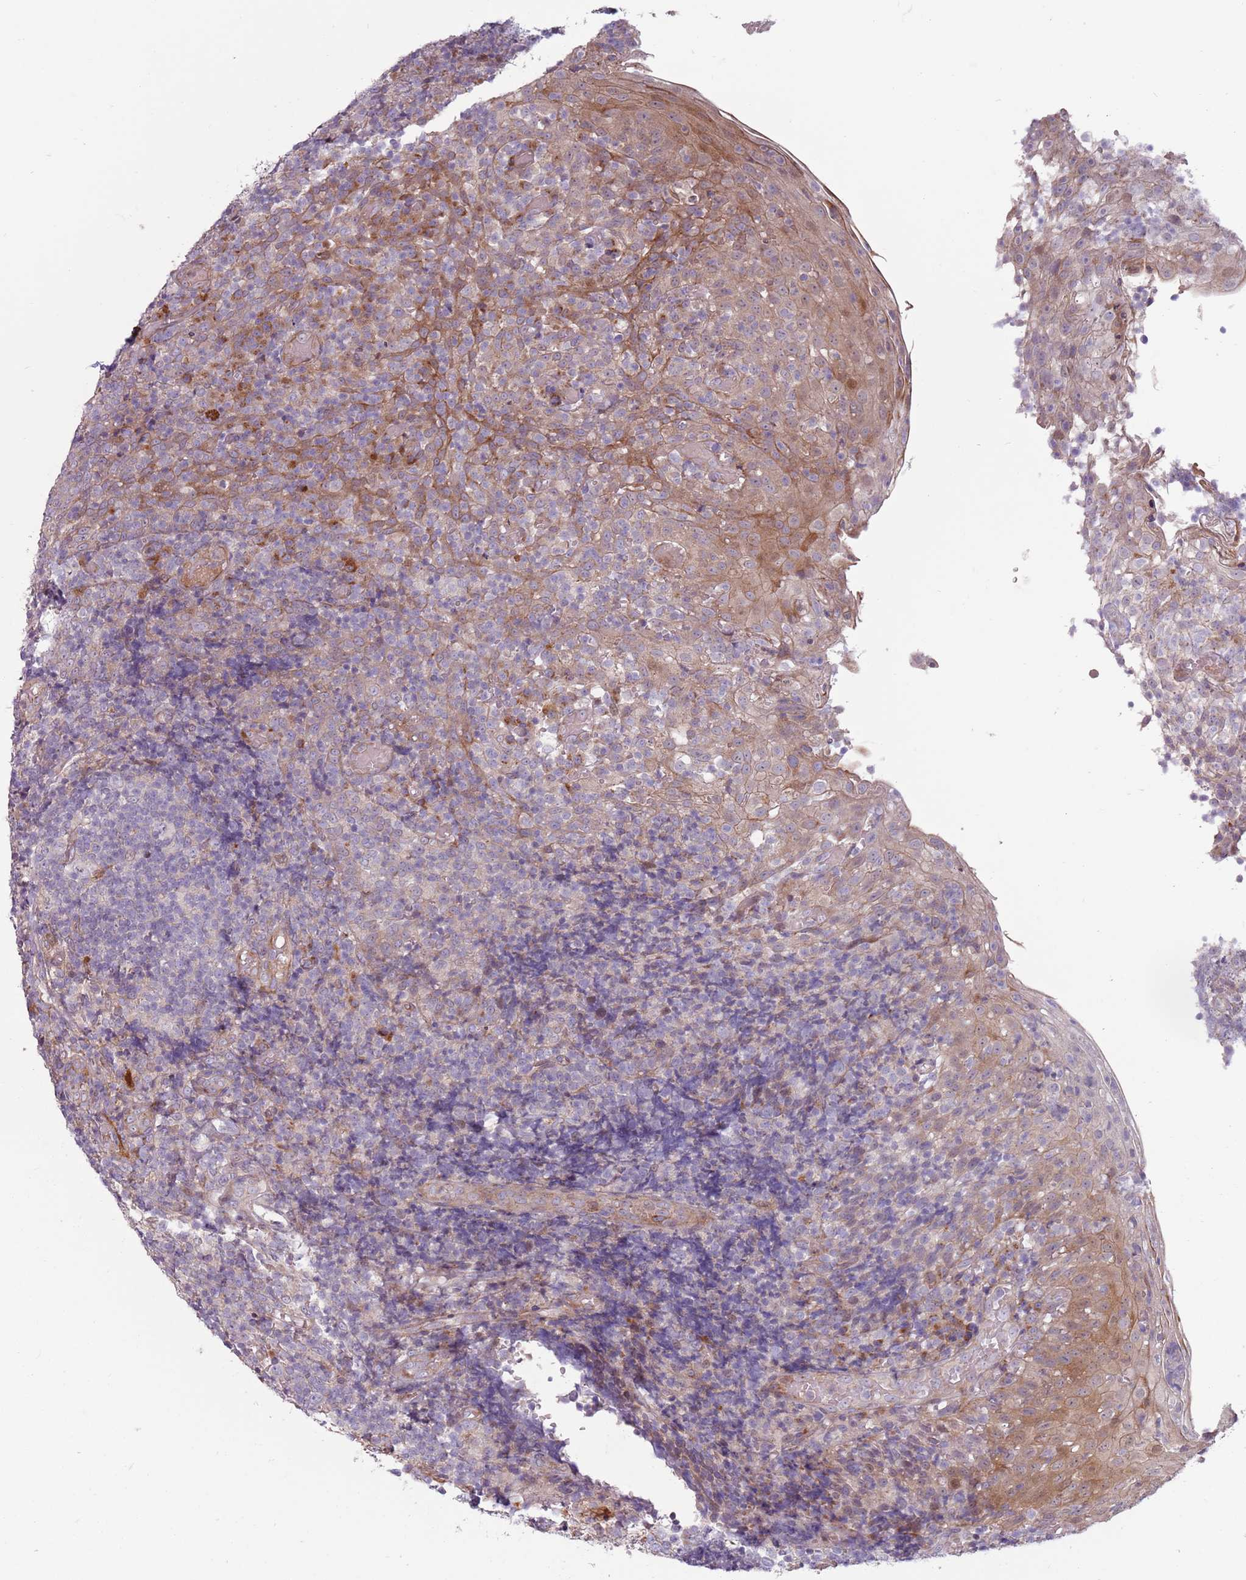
{"staining": {"intensity": "weak", "quantity": "<25%", "location": "cytoplasmic/membranous"}, "tissue": "tonsil", "cell_type": "Germinal center cells", "image_type": "normal", "snomed": [{"axis": "morphology", "description": "Normal tissue, NOS"}, {"axis": "topography", "description": "Tonsil"}], "caption": "Protein analysis of benign tonsil exhibits no significant staining in germinal center cells. The staining is performed using DAB (3,3'-diaminobenzidine) brown chromogen with nuclei counter-stained in using hematoxylin.", "gene": "CCDC150", "patient": {"sex": "female", "age": 19}}